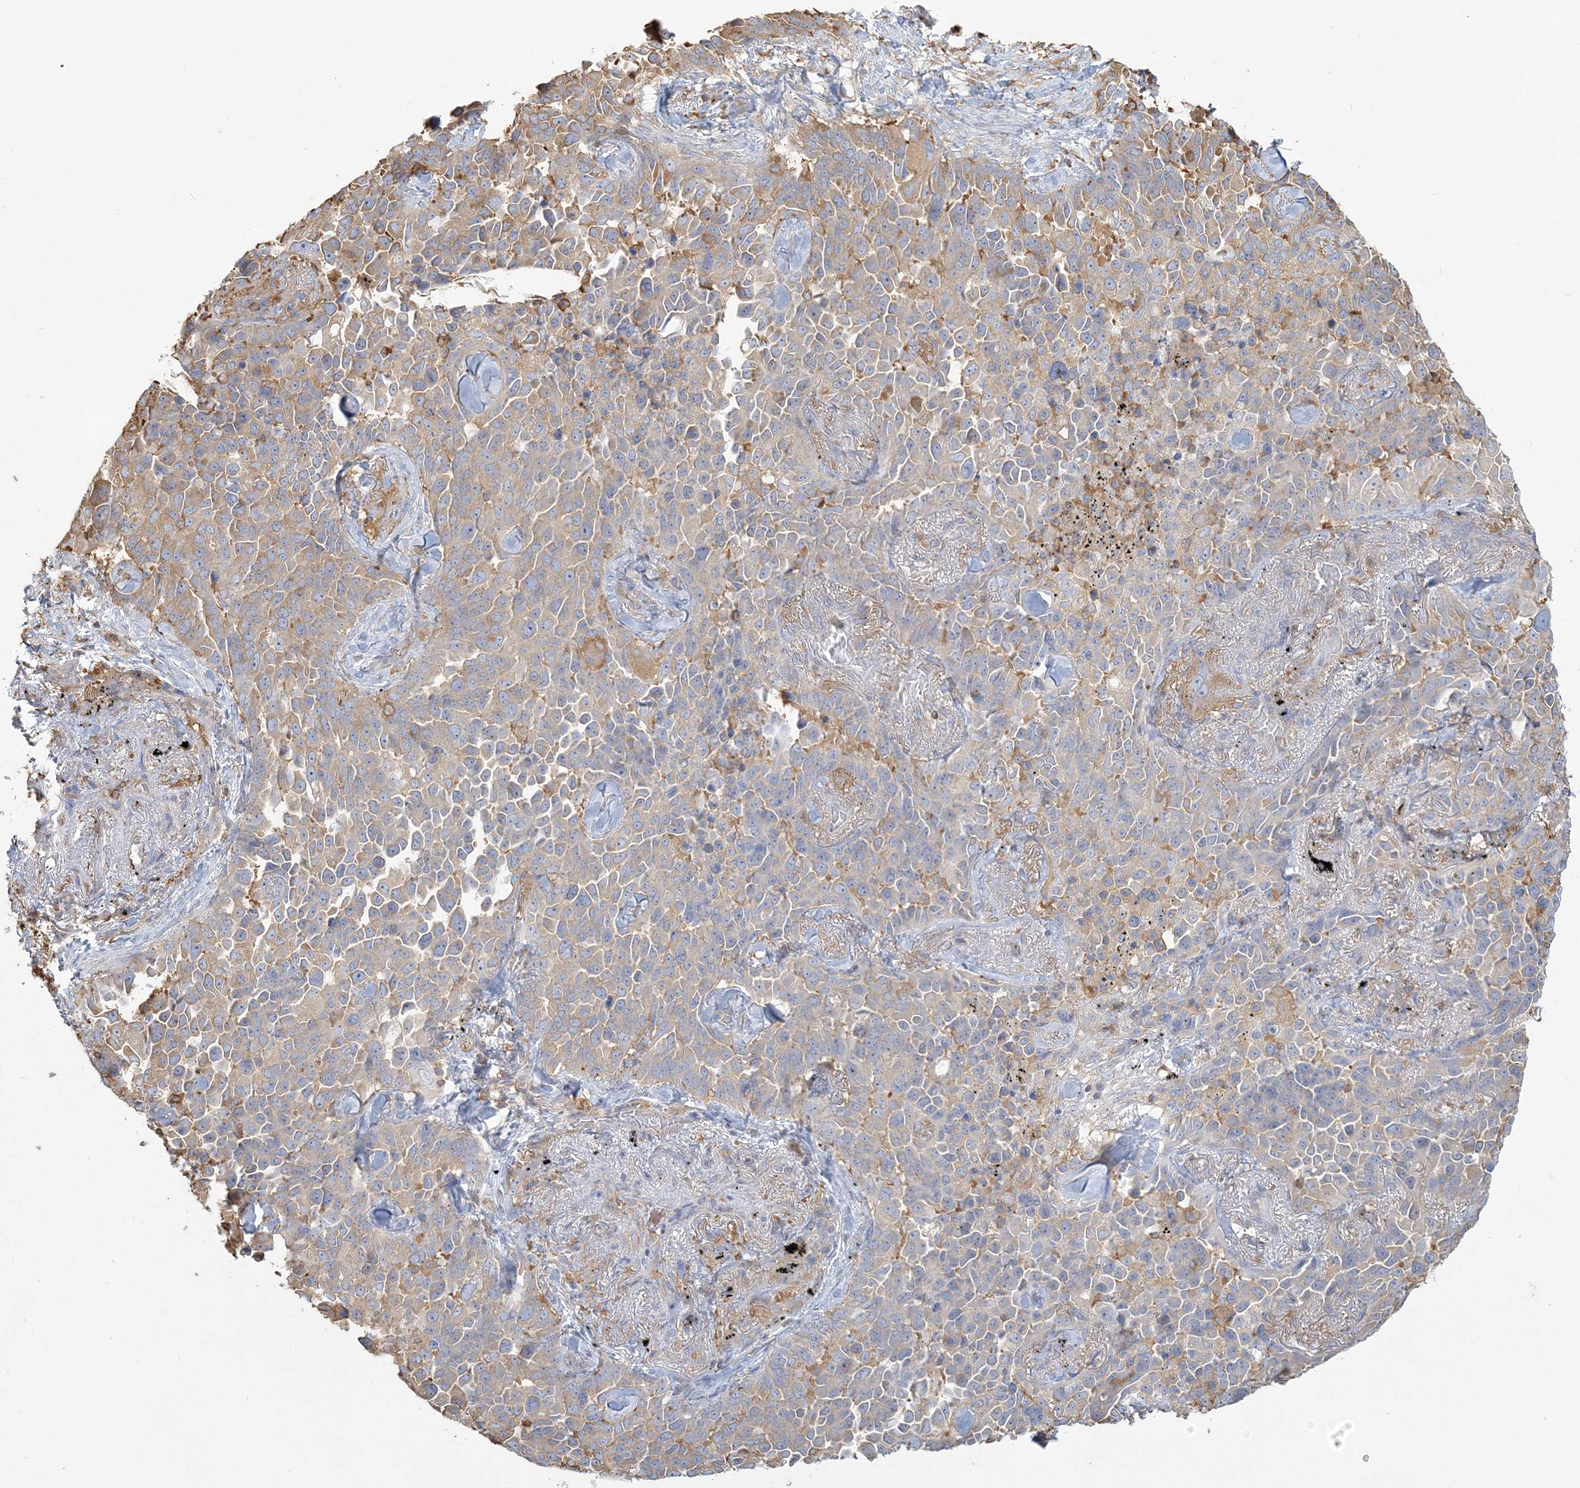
{"staining": {"intensity": "weak", "quantity": "<25%", "location": "cytoplasmic/membranous"}, "tissue": "lung cancer", "cell_type": "Tumor cells", "image_type": "cancer", "snomed": [{"axis": "morphology", "description": "Adenocarcinoma, NOS"}, {"axis": "topography", "description": "Lung"}], "caption": "Immunohistochemical staining of human lung cancer (adenocarcinoma) displays no significant staining in tumor cells.", "gene": "ANKS1A", "patient": {"sex": "female", "age": 67}}